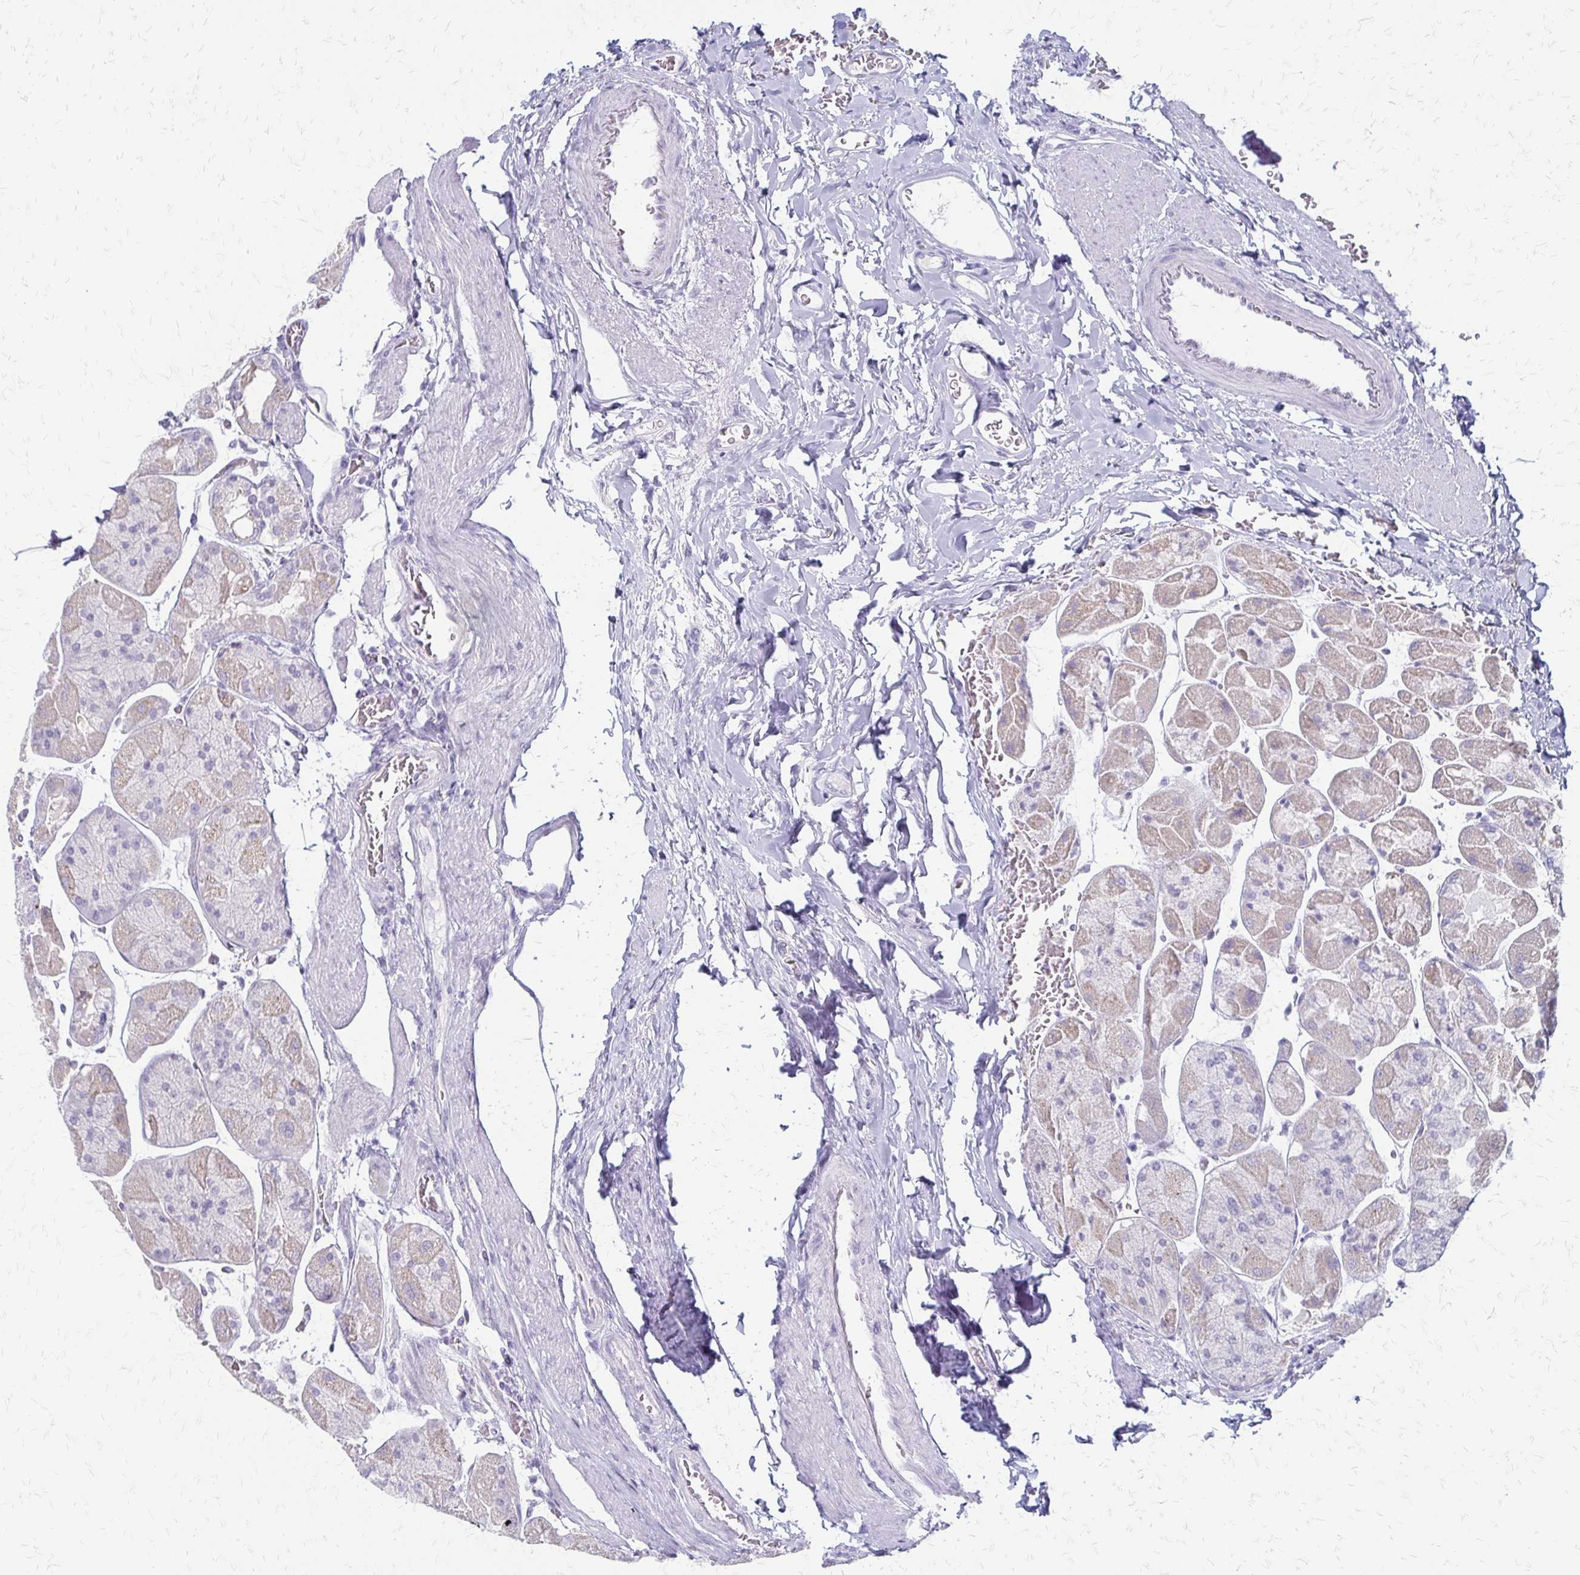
{"staining": {"intensity": "weak", "quantity": "<25%", "location": "cytoplasmic/membranous"}, "tissue": "stomach", "cell_type": "Glandular cells", "image_type": "normal", "snomed": [{"axis": "morphology", "description": "Normal tissue, NOS"}, {"axis": "topography", "description": "Stomach"}], "caption": "A high-resolution micrograph shows IHC staining of benign stomach, which exhibits no significant expression in glandular cells.", "gene": "ACP5", "patient": {"sex": "female", "age": 61}}